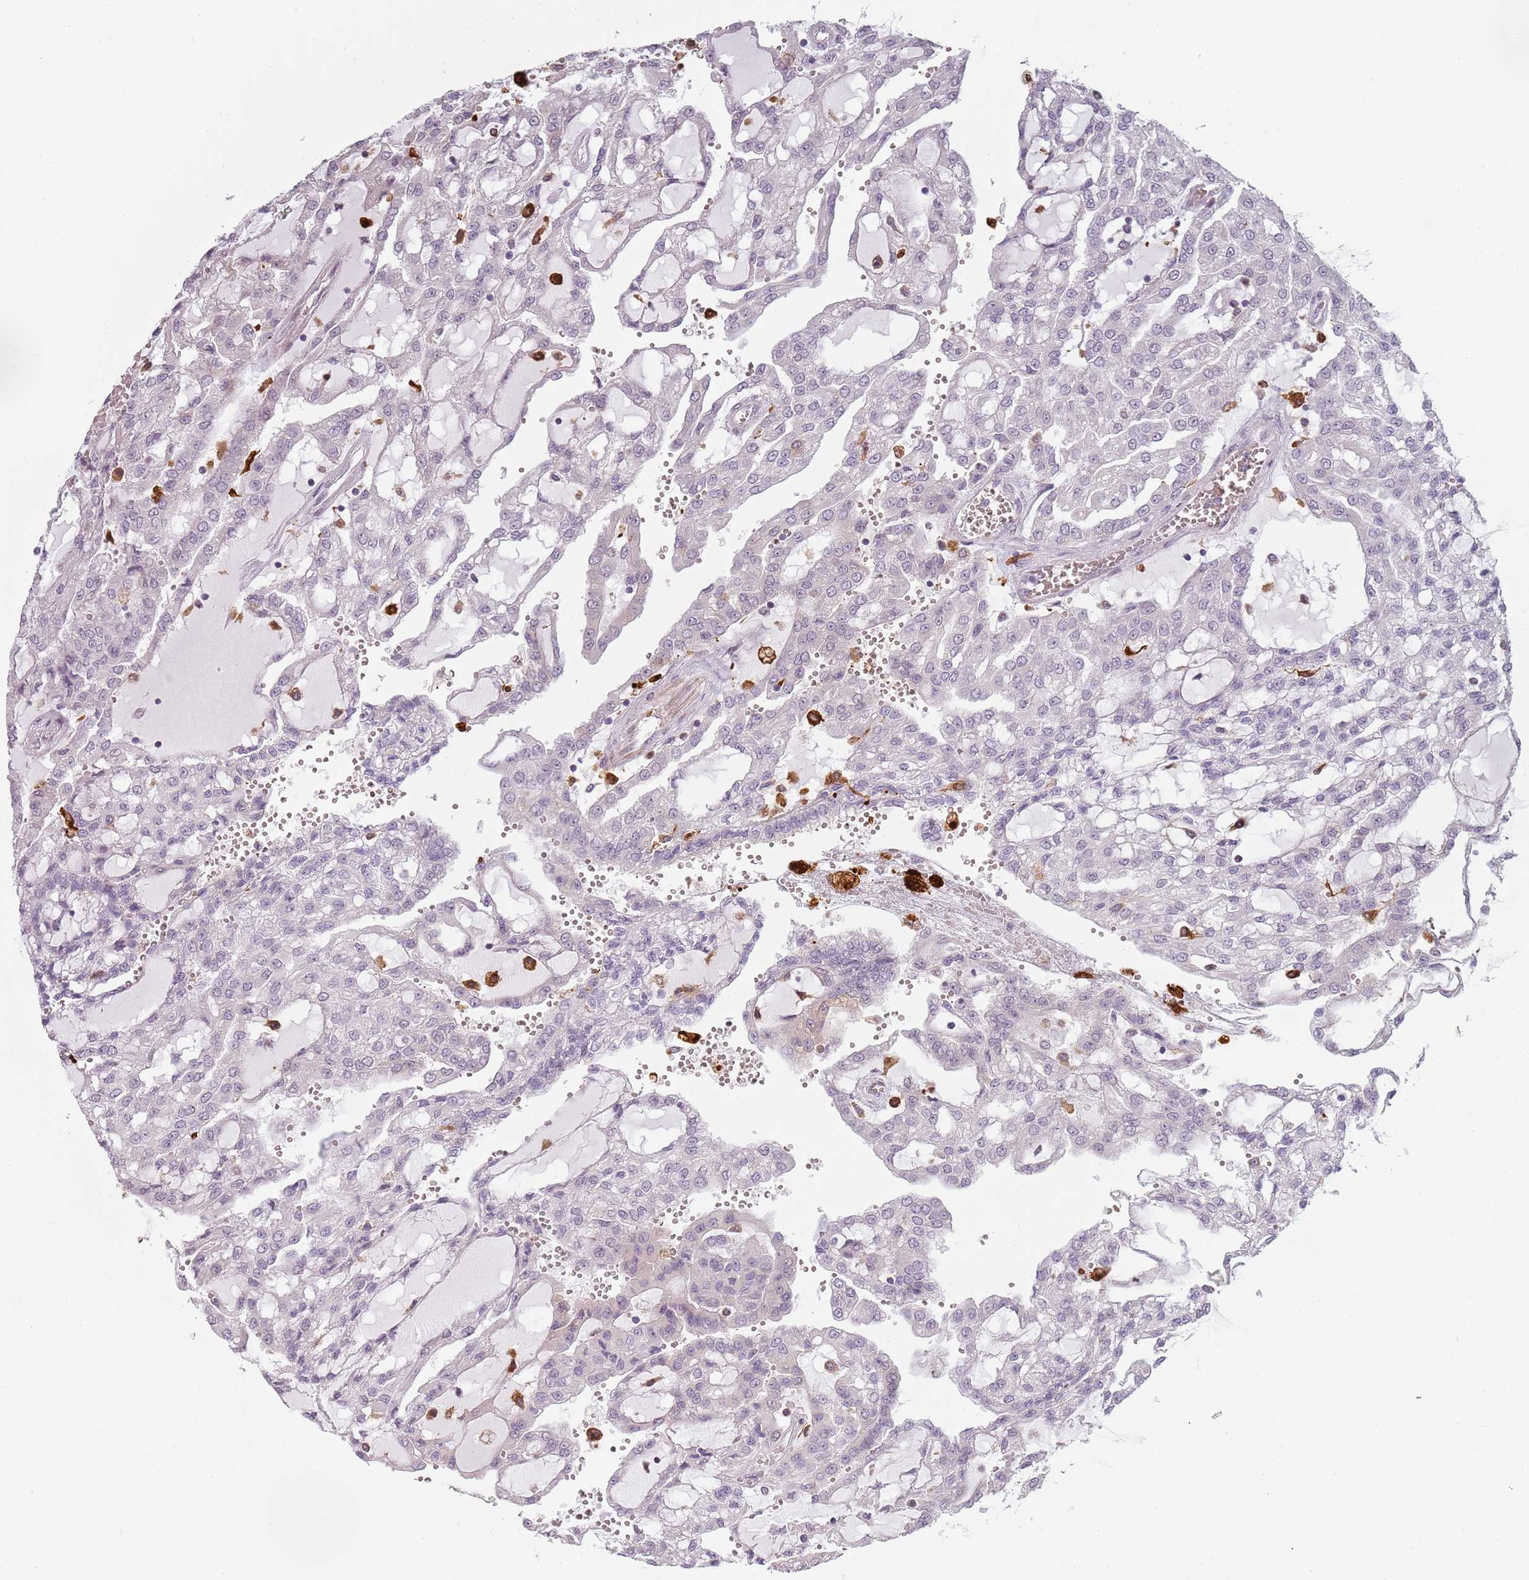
{"staining": {"intensity": "negative", "quantity": "none", "location": "none"}, "tissue": "renal cancer", "cell_type": "Tumor cells", "image_type": "cancer", "snomed": [{"axis": "morphology", "description": "Adenocarcinoma, NOS"}, {"axis": "topography", "description": "Kidney"}], "caption": "DAB (3,3'-diaminobenzidine) immunohistochemical staining of renal cancer (adenocarcinoma) displays no significant staining in tumor cells. (Stains: DAB immunohistochemistry with hematoxylin counter stain, Microscopy: brightfield microscopy at high magnification).", "gene": "CC2D2B", "patient": {"sex": "male", "age": 63}}